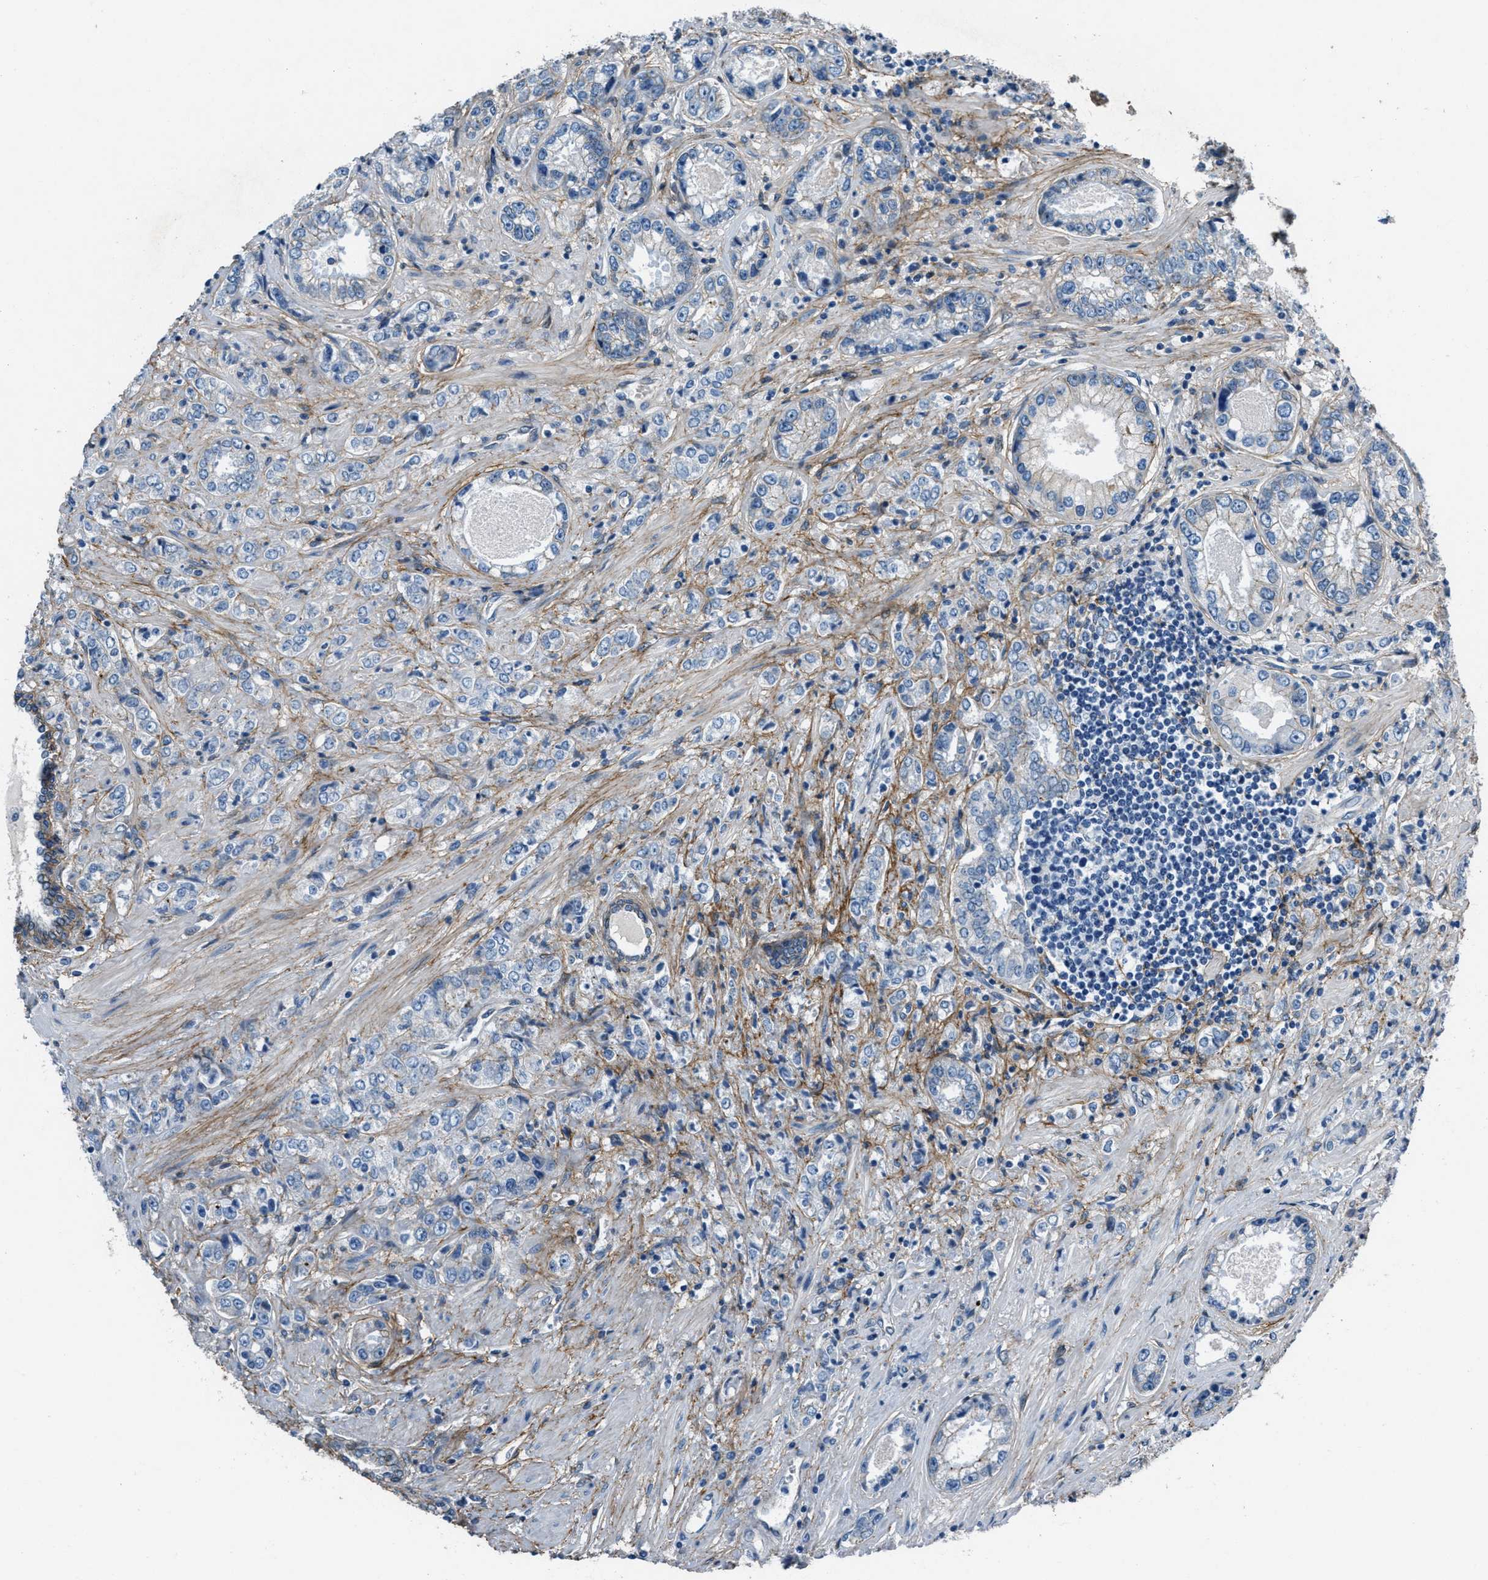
{"staining": {"intensity": "weak", "quantity": "<25%", "location": "cytoplasmic/membranous"}, "tissue": "prostate cancer", "cell_type": "Tumor cells", "image_type": "cancer", "snomed": [{"axis": "morphology", "description": "Adenocarcinoma, High grade"}, {"axis": "topography", "description": "Prostate"}], "caption": "Immunohistochemistry of adenocarcinoma (high-grade) (prostate) exhibits no staining in tumor cells. (Brightfield microscopy of DAB (3,3'-diaminobenzidine) immunohistochemistry at high magnification).", "gene": "FBN1", "patient": {"sex": "male", "age": 61}}